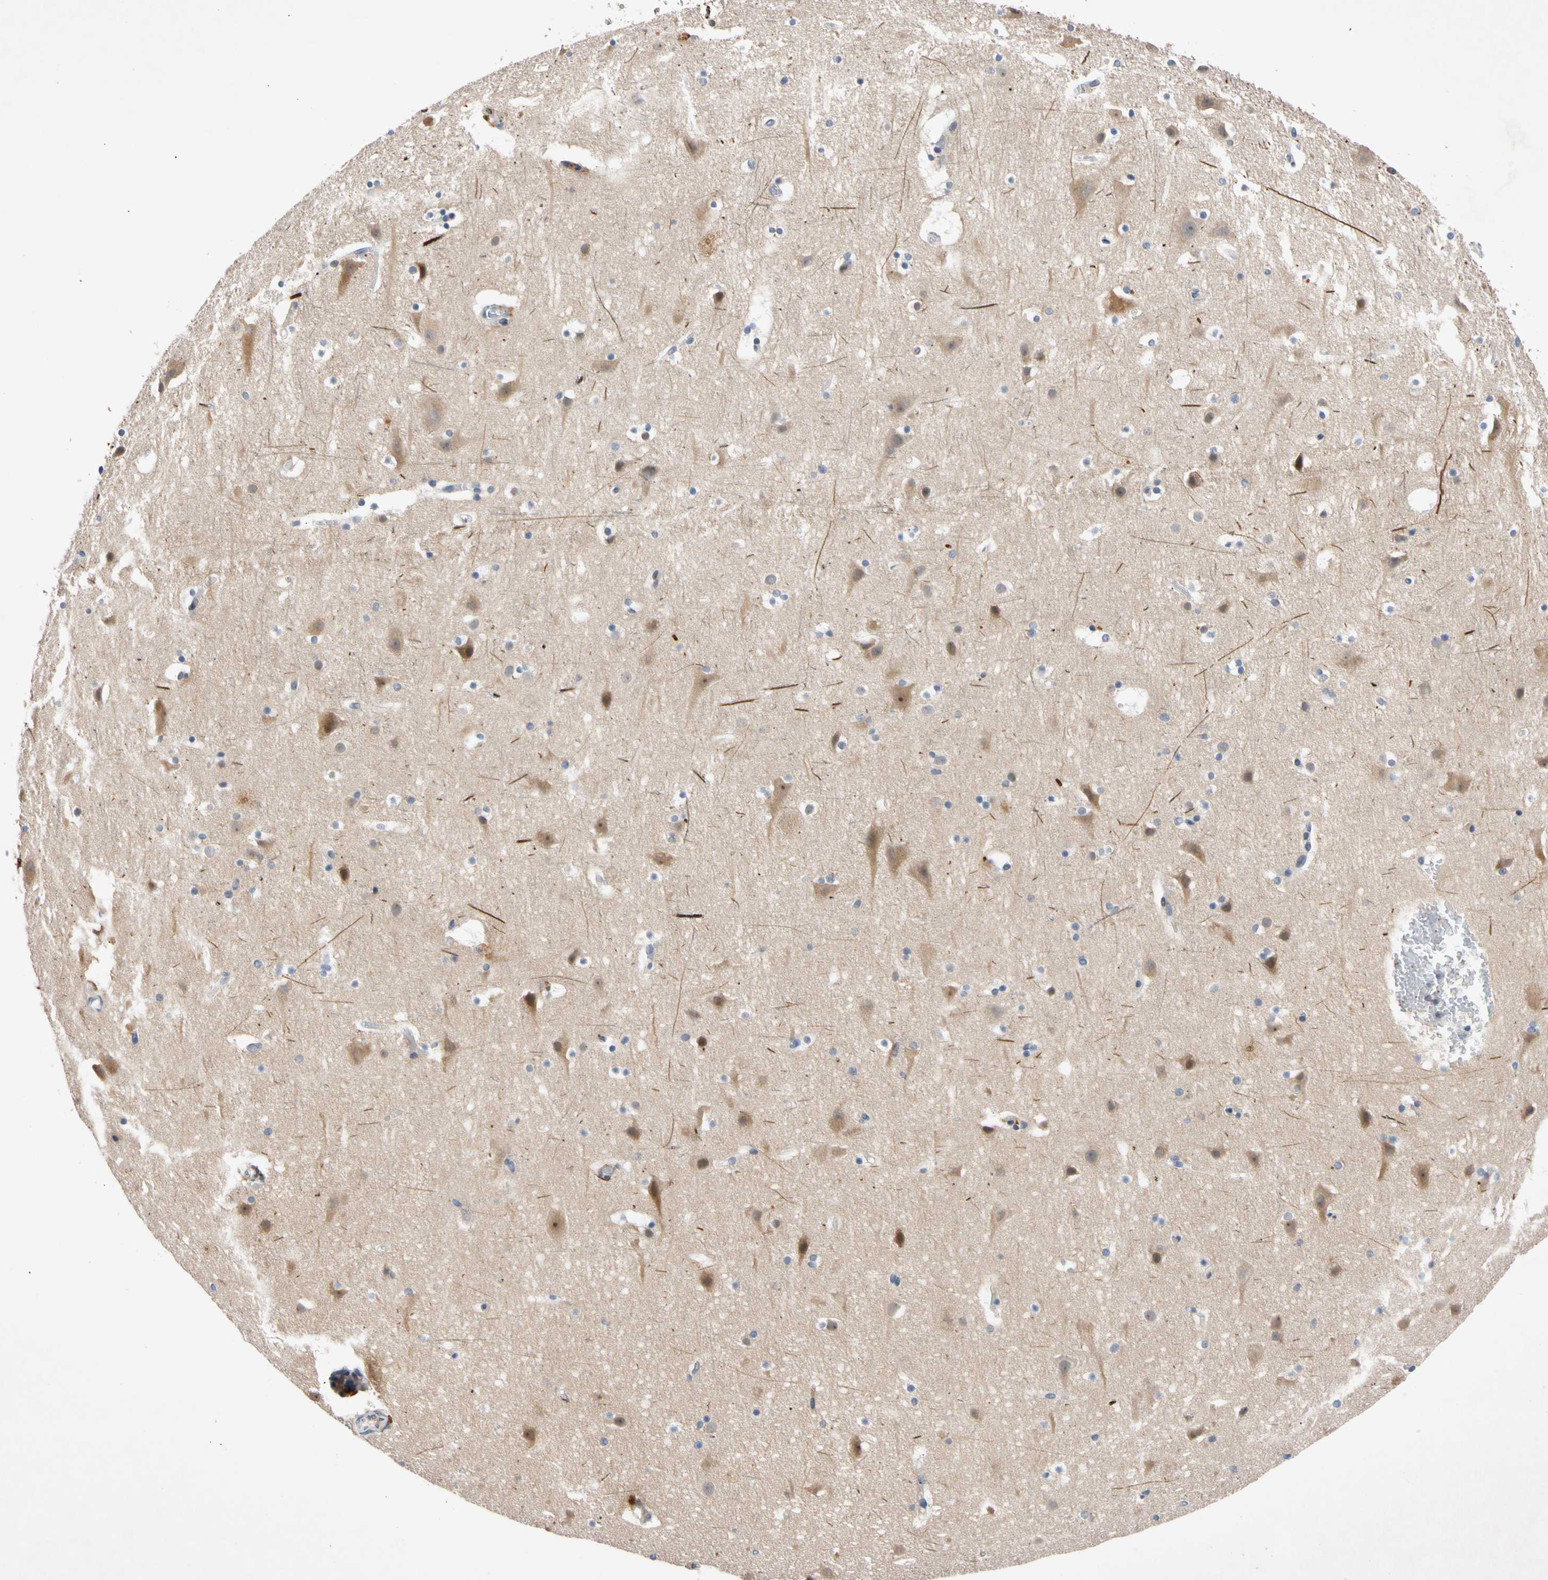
{"staining": {"intensity": "negative", "quantity": "none", "location": "none"}, "tissue": "cerebral cortex", "cell_type": "Endothelial cells", "image_type": "normal", "snomed": [{"axis": "morphology", "description": "Normal tissue, NOS"}, {"axis": "topography", "description": "Cerebral cortex"}], "caption": "A high-resolution photomicrograph shows IHC staining of normal cerebral cortex, which reveals no significant positivity in endothelial cells.", "gene": "CNST", "patient": {"sex": "male", "age": 45}}